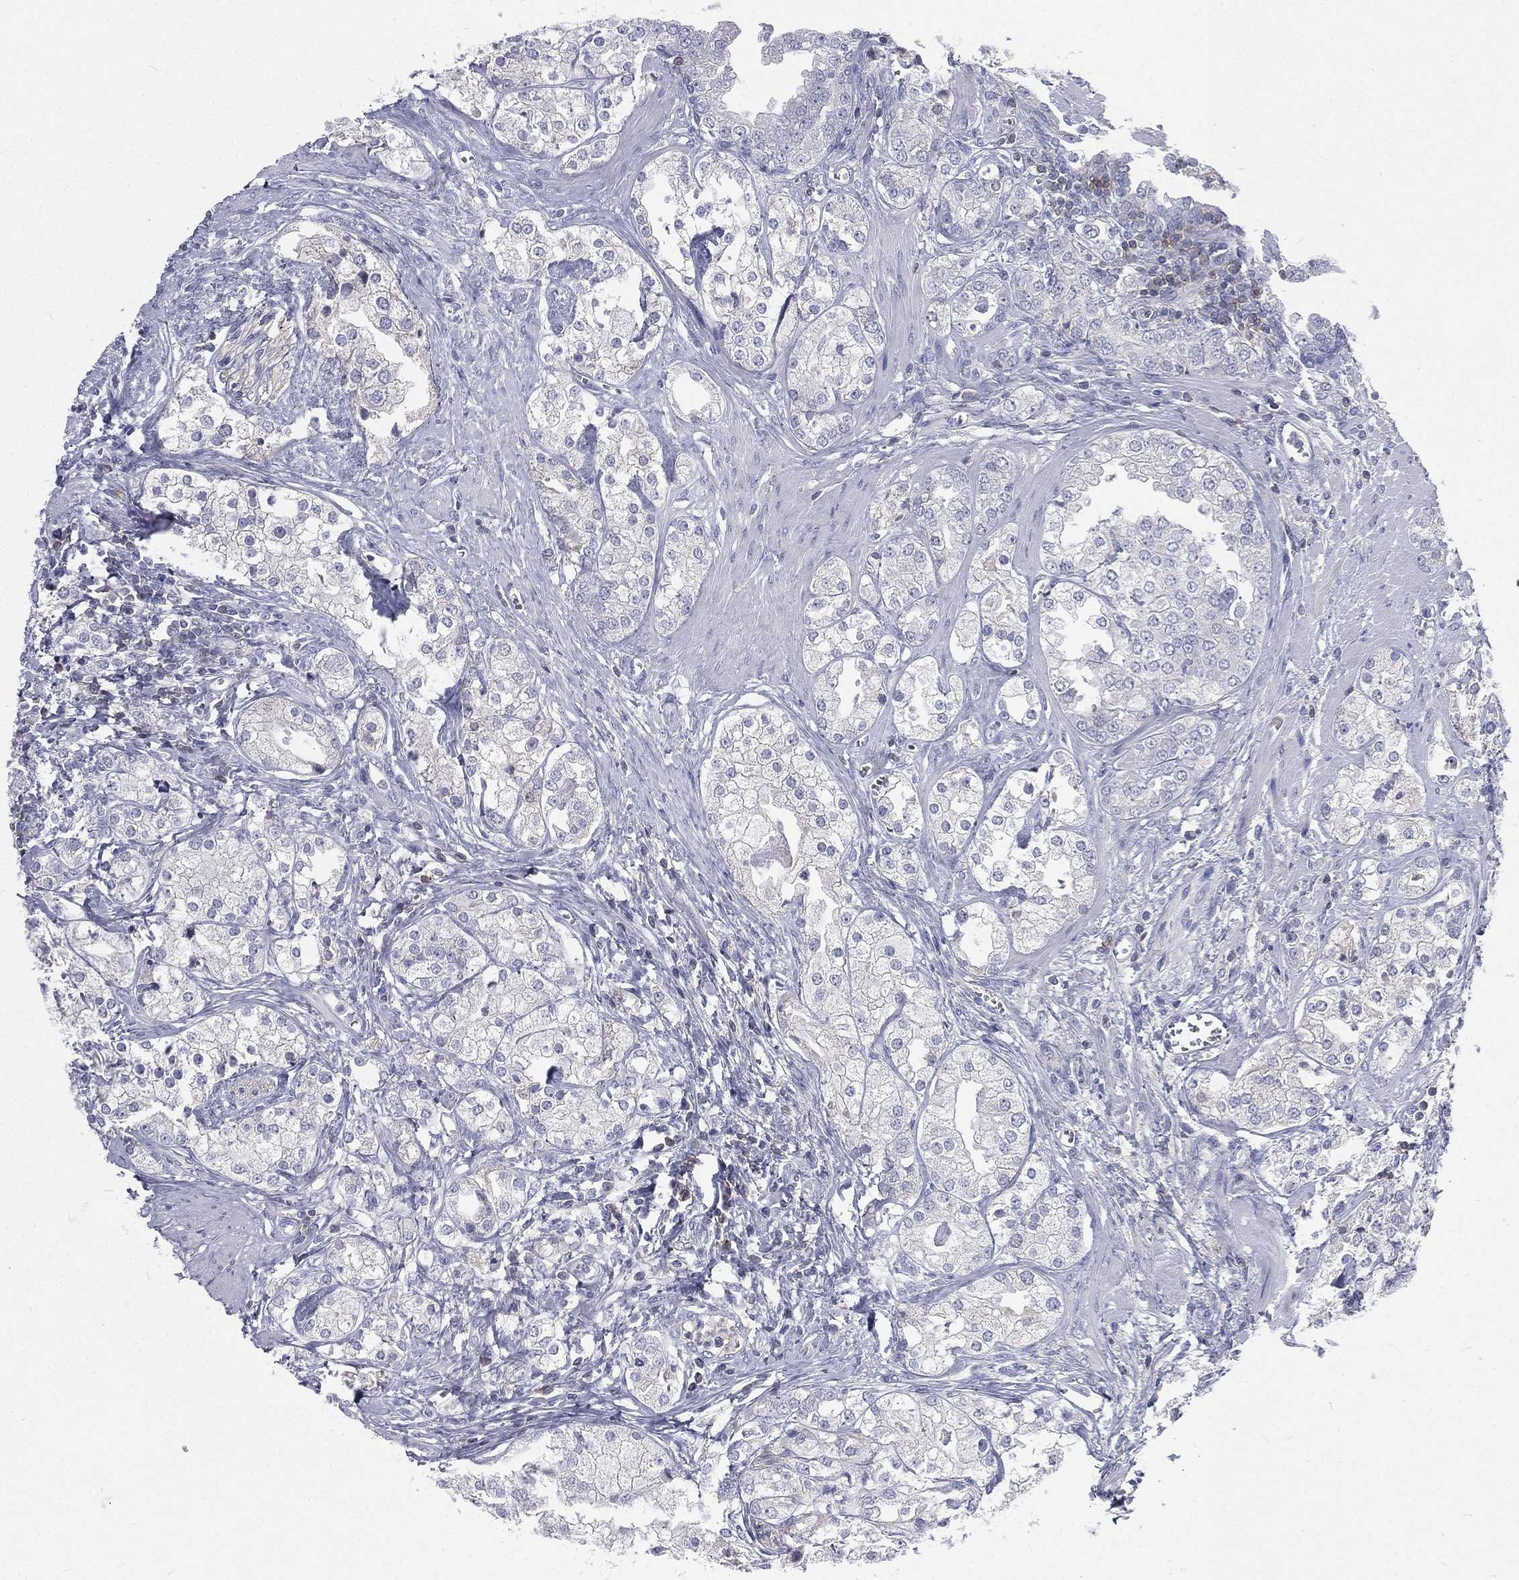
{"staining": {"intensity": "negative", "quantity": "none", "location": "none"}, "tissue": "prostate cancer", "cell_type": "Tumor cells", "image_type": "cancer", "snomed": [{"axis": "morphology", "description": "Adenocarcinoma, NOS"}, {"axis": "topography", "description": "Prostate and seminal vesicle, NOS"}, {"axis": "topography", "description": "Prostate"}], "caption": "The immunohistochemistry photomicrograph has no significant expression in tumor cells of prostate cancer (adenocarcinoma) tissue.", "gene": "CD3D", "patient": {"sex": "male", "age": 62}}